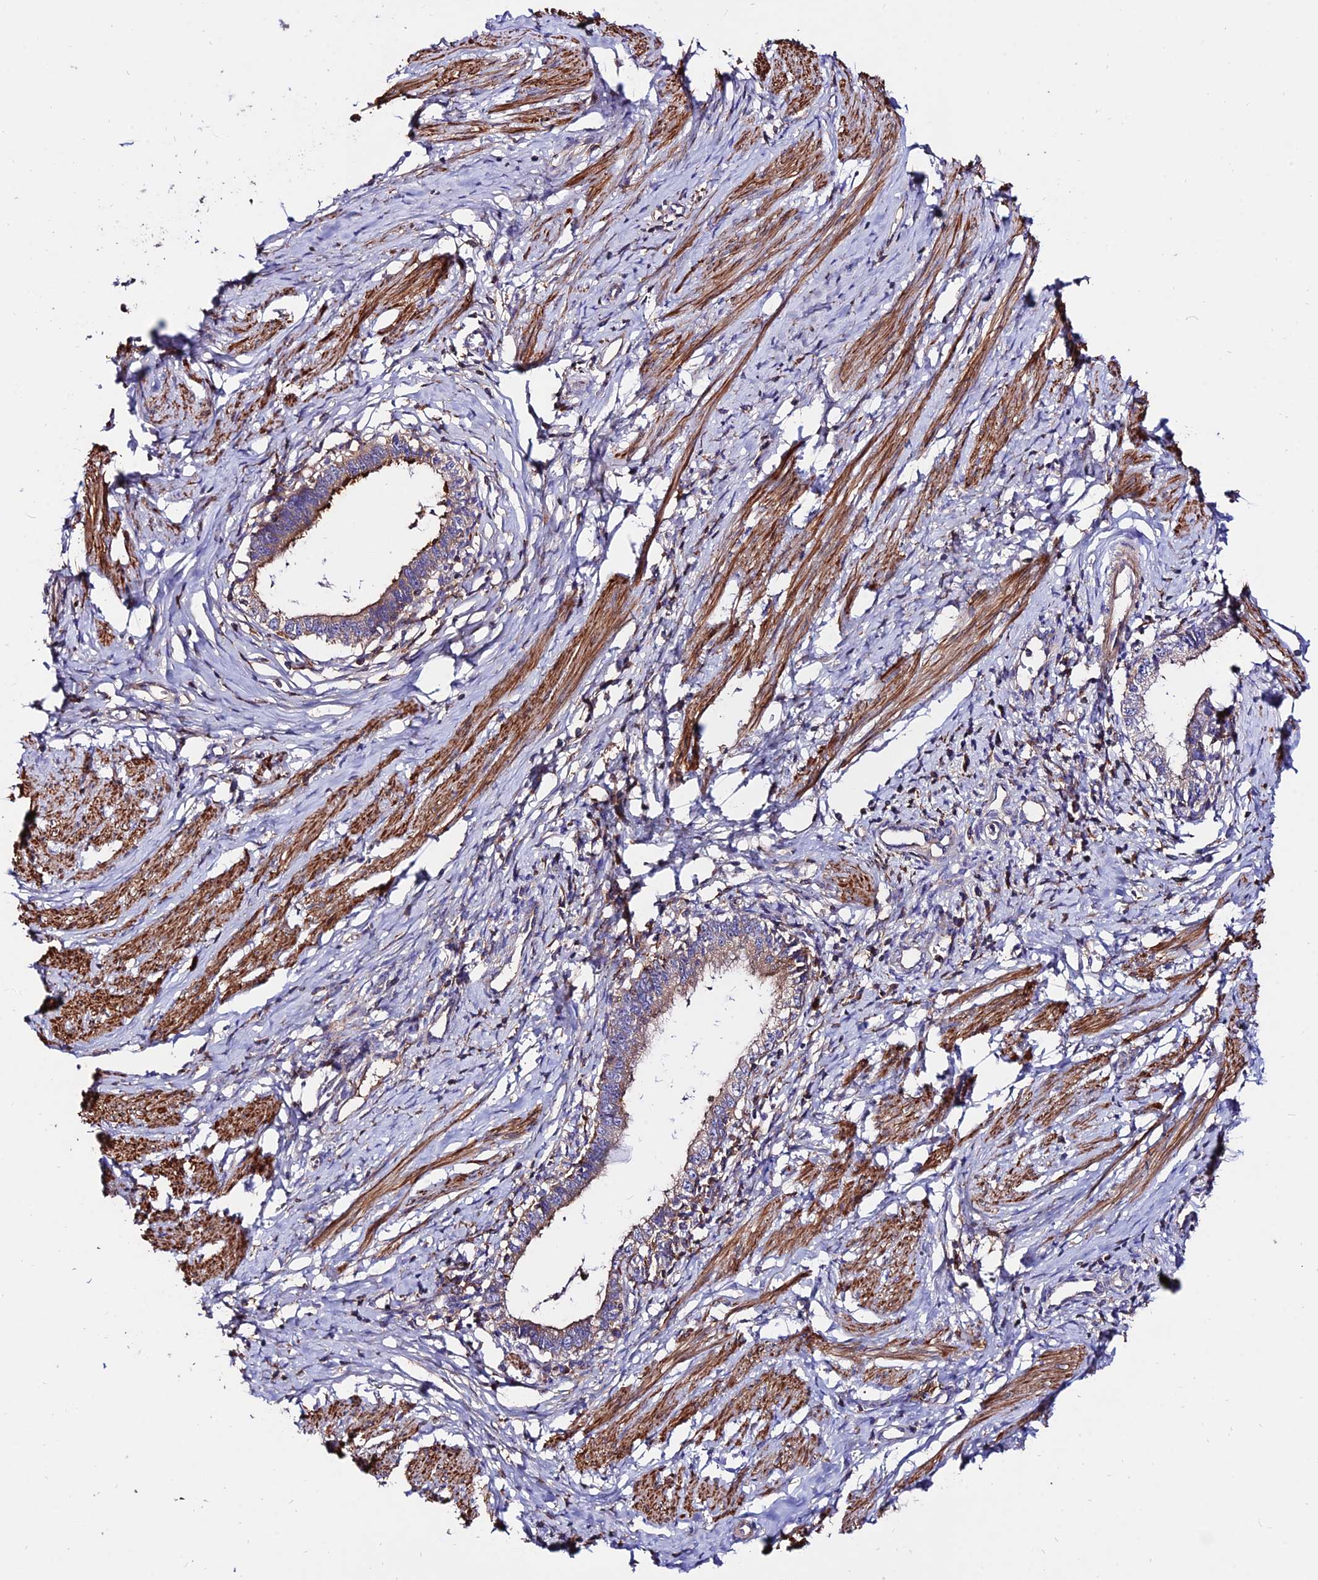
{"staining": {"intensity": "moderate", "quantity": "25%-75%", "location": "cytoplasmic/membranous"}, "tissue": "cervical cancer", "cell_type": "Tumor cells", "image_type": "cancer", "snomed": [{"axis": "morphology", "description": "Adenocarcinoma, NOS"}, {"axis": "topography", "description": "Cervix"}], "caption": "Cervical adenocarcinoma stained with a brown dye displays moderate cytoplasmic/membranous positive expression in about 25%-75% of tumor cells.", "gene": "PYM1", "patient": {"sex": "female", "age": 36}}